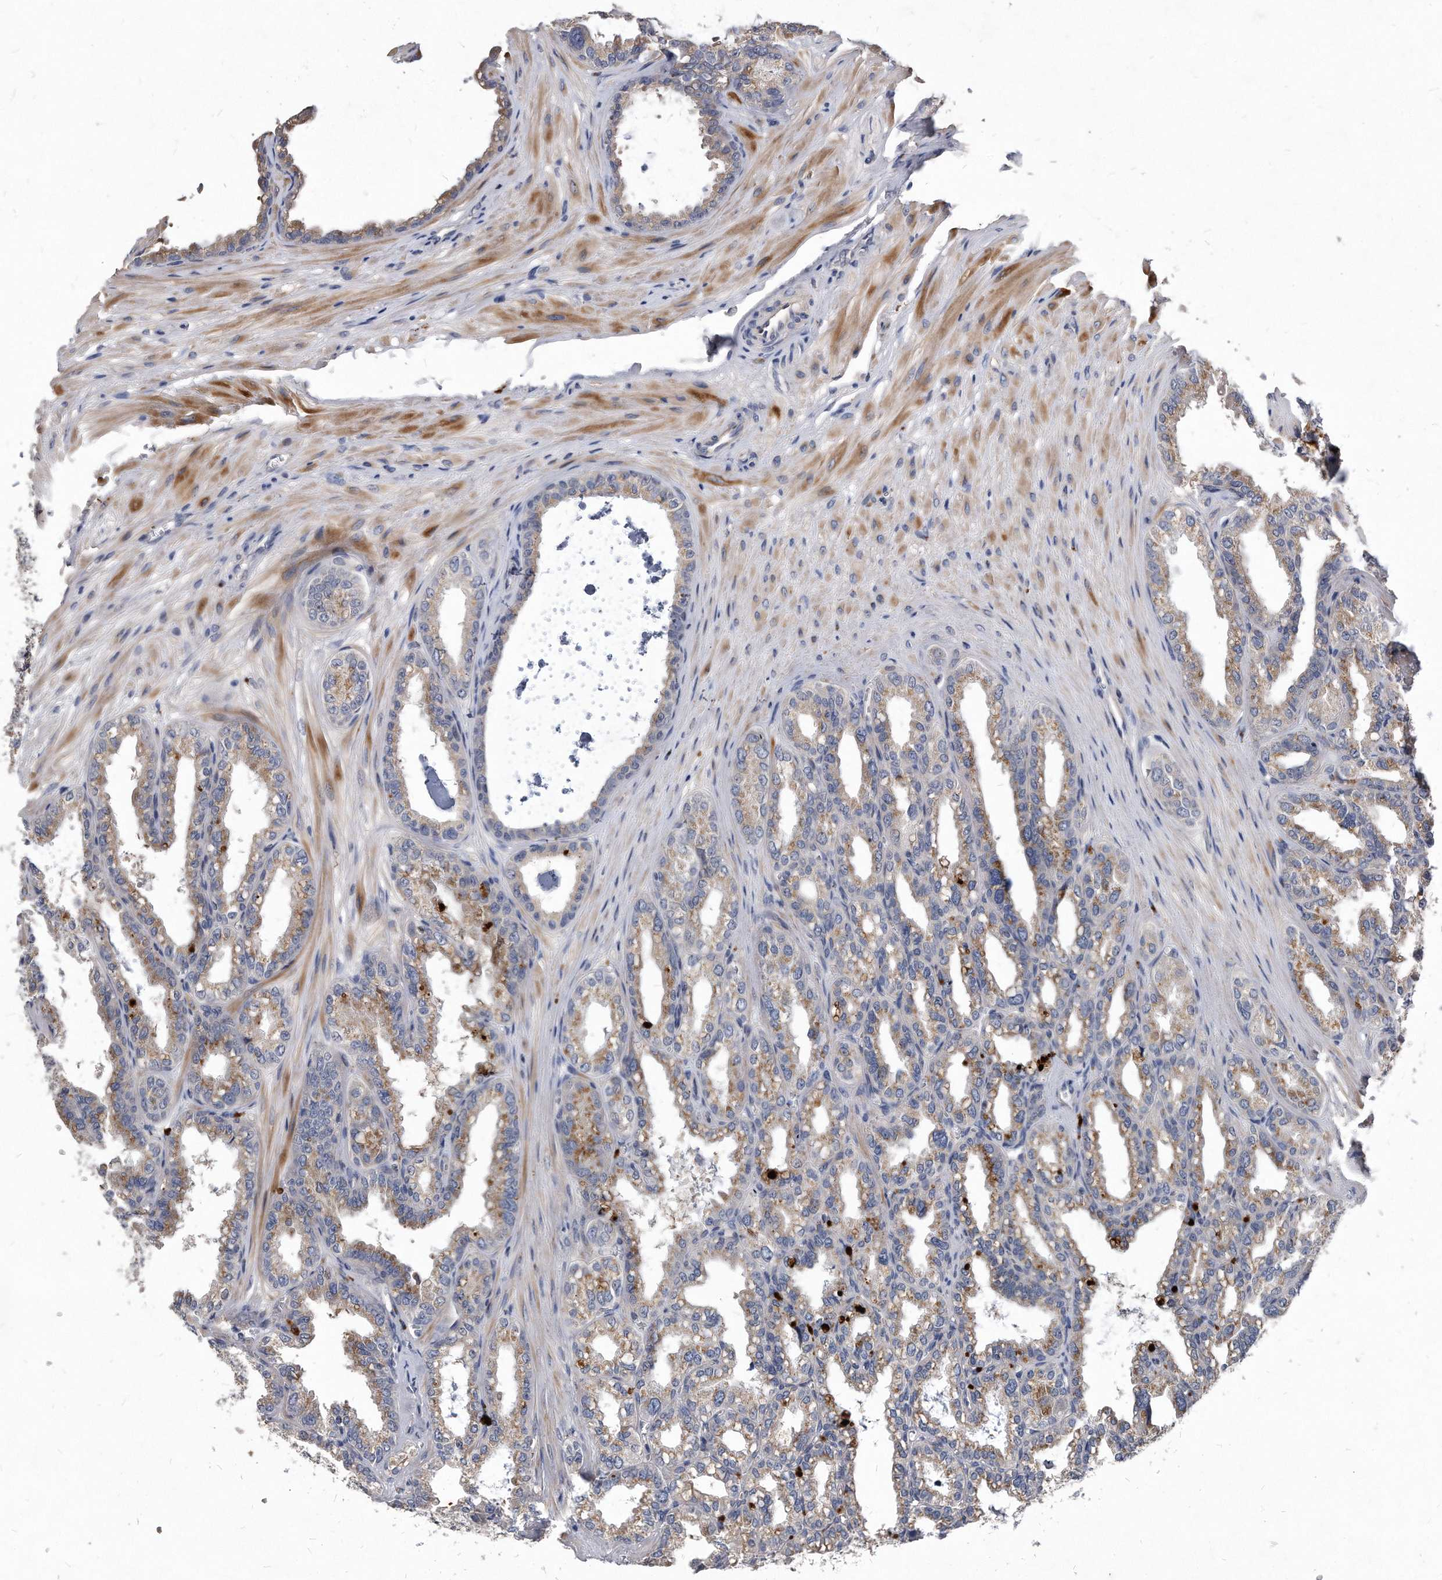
{"staining": {"intensity": "moderate", "quantity": ">75%", "location": "cytoplasmic/membranous"}, "tissue": "seminal vesicle", "cell_type": "Glandular cells", "image_type": "normal", "snomed": [{"axis": "morphology", "description": "Normal tissue, NOS"}, {"axis": "topography", "description": "Prostate"}, {"axis": "topography", "description": "Seminal veicle"}], "caption": "Immunohistochemical staining of normal seminal vesicle exhibits medium levels of moderate cytoplasmic/membranous positivity in approximately >75% of glandular cells.", "gene": "MGAT4A", "patient": {"sex": "male", "age": 51}}